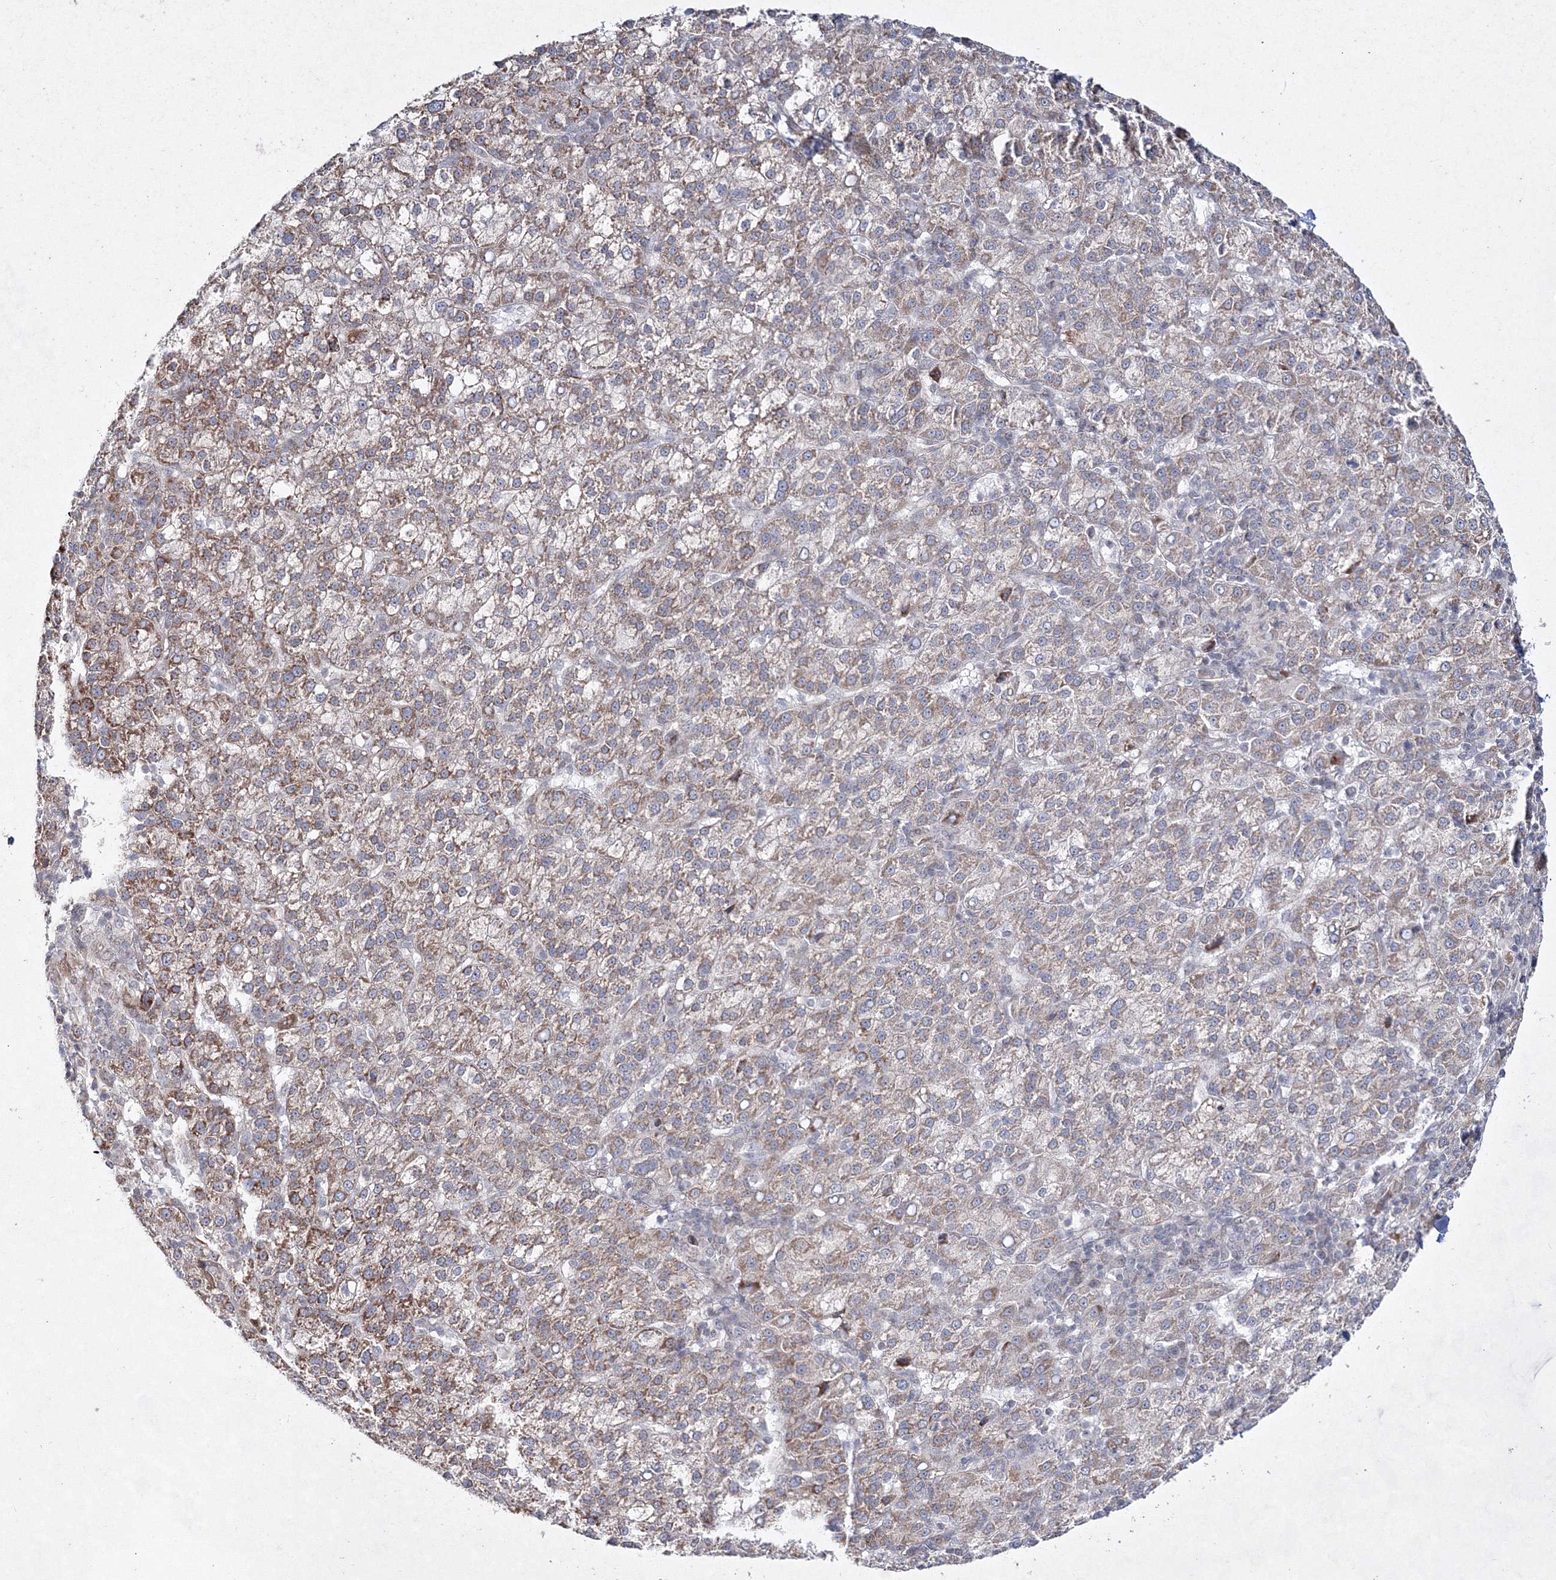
{"staining": {"intensity": "weak", "quantity": "25%-75%", "location": "cytoplasmic/membranous"}, "tissue": "liver cancer", "cell_type": "Tumor cells", "image_type": "cancer", "snomed": [{"axis": "morphology", "description": "Carcinoma, Hepatocellular, NOS"}, {"axis": "topography", "description": "Liver"}], "caption": "Protein staining of liver hepatocellular carcinoma tissue demonstrates weak cytoplasmic/membranous positivity in about 25%-75% of tumor cells.", "gene": "SNIP1", "patient": {"sex": "female", "age": 58}}